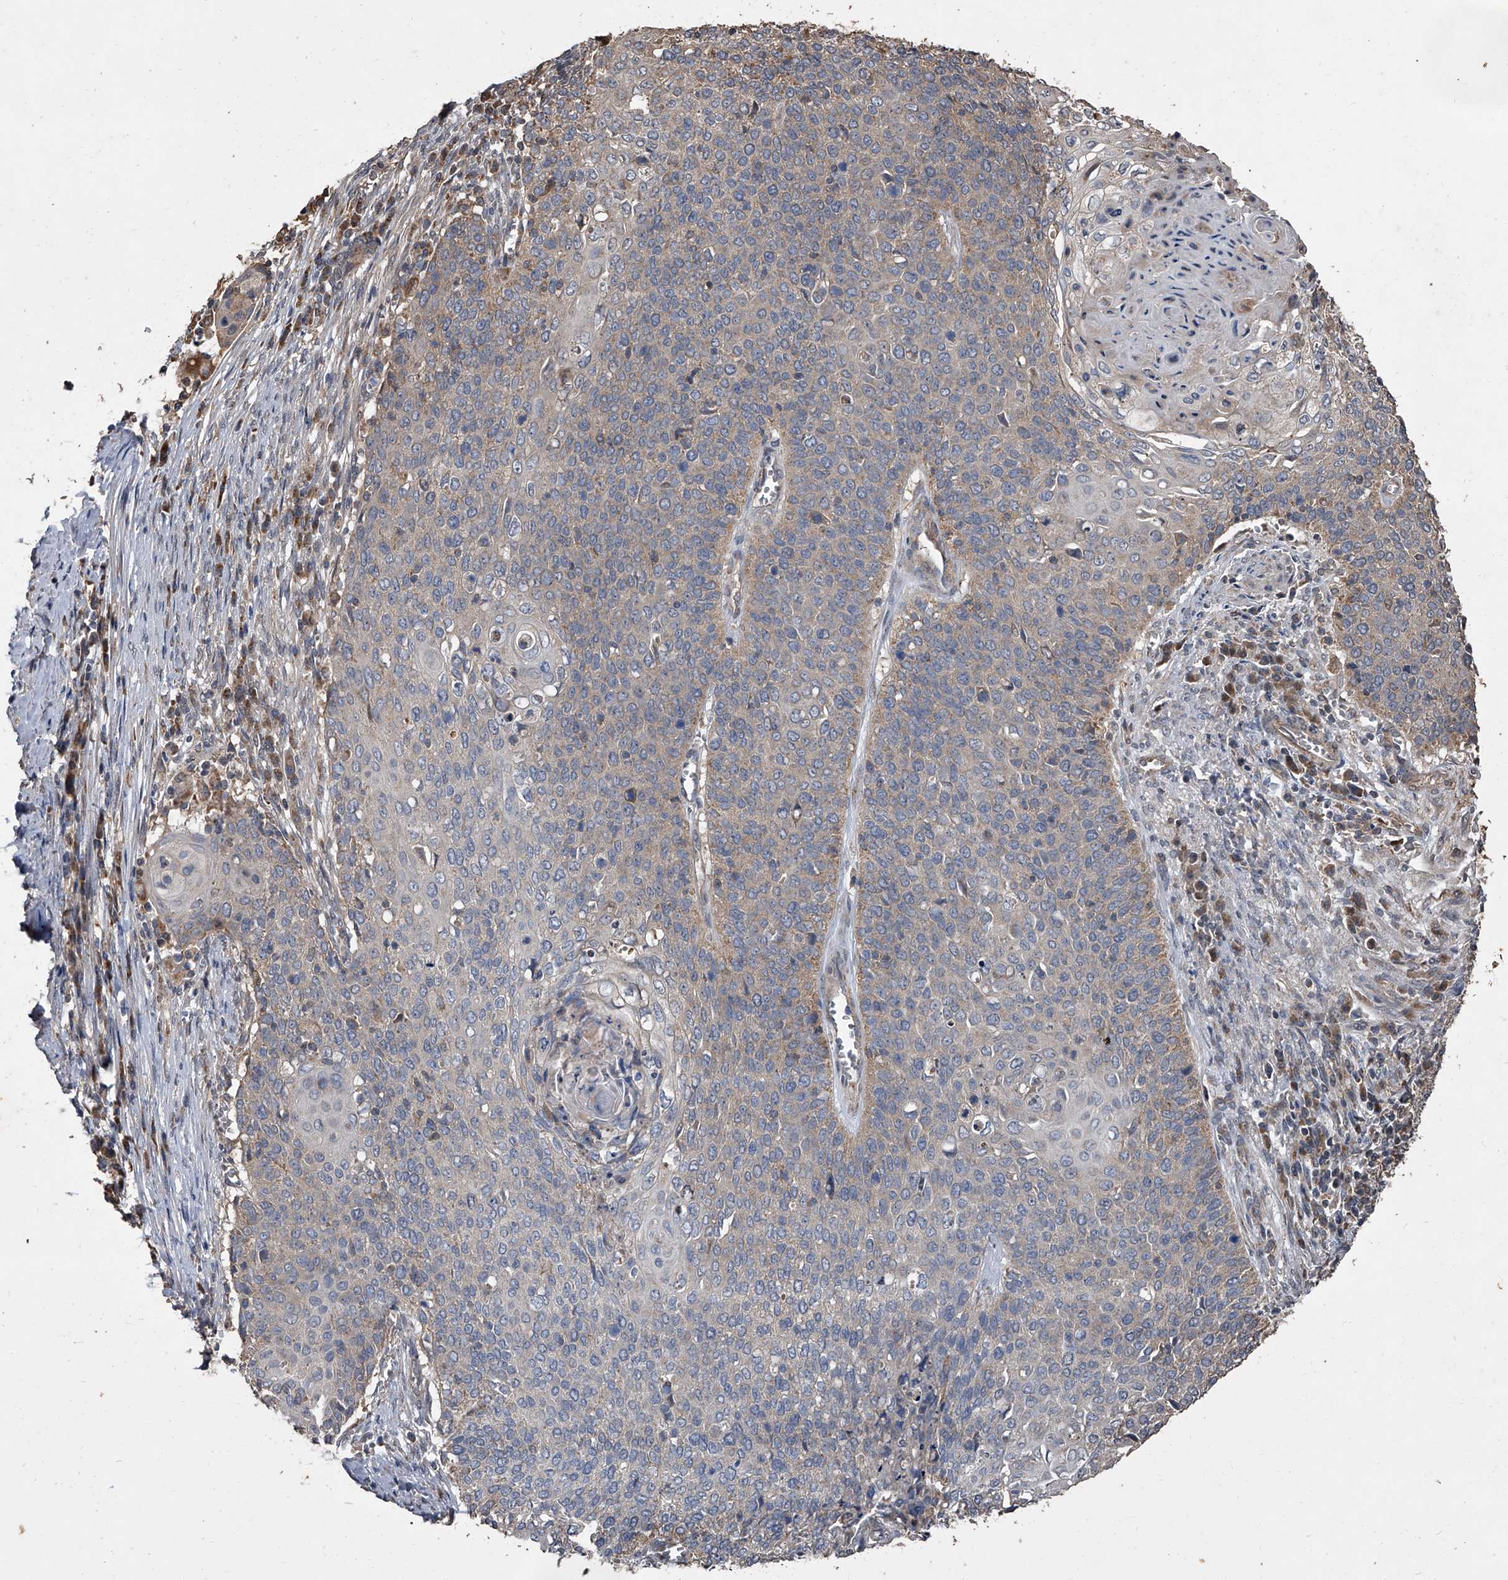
{"staining": {"intensity": "weak", "quantity": ">75%", "location": "cytoplasmic/membranous"}, "tissue": "cervical cancer", "cell_type": "Tumor cells", "image_type": "cancer", "snomed": [{"axis": "morphology", "description": "Squamous cell carcinoma, NOS"}, {"axis": "topography", "description": "Cervix"}], "caption": "Weak cytoplasmic/membranous expression for a protein is appreciated in about >75% of tumor cells of cervical squamous cell carcinoma using IHC.", "gene": "LTV1", "patient": {"sex": "female", "age": 39}}